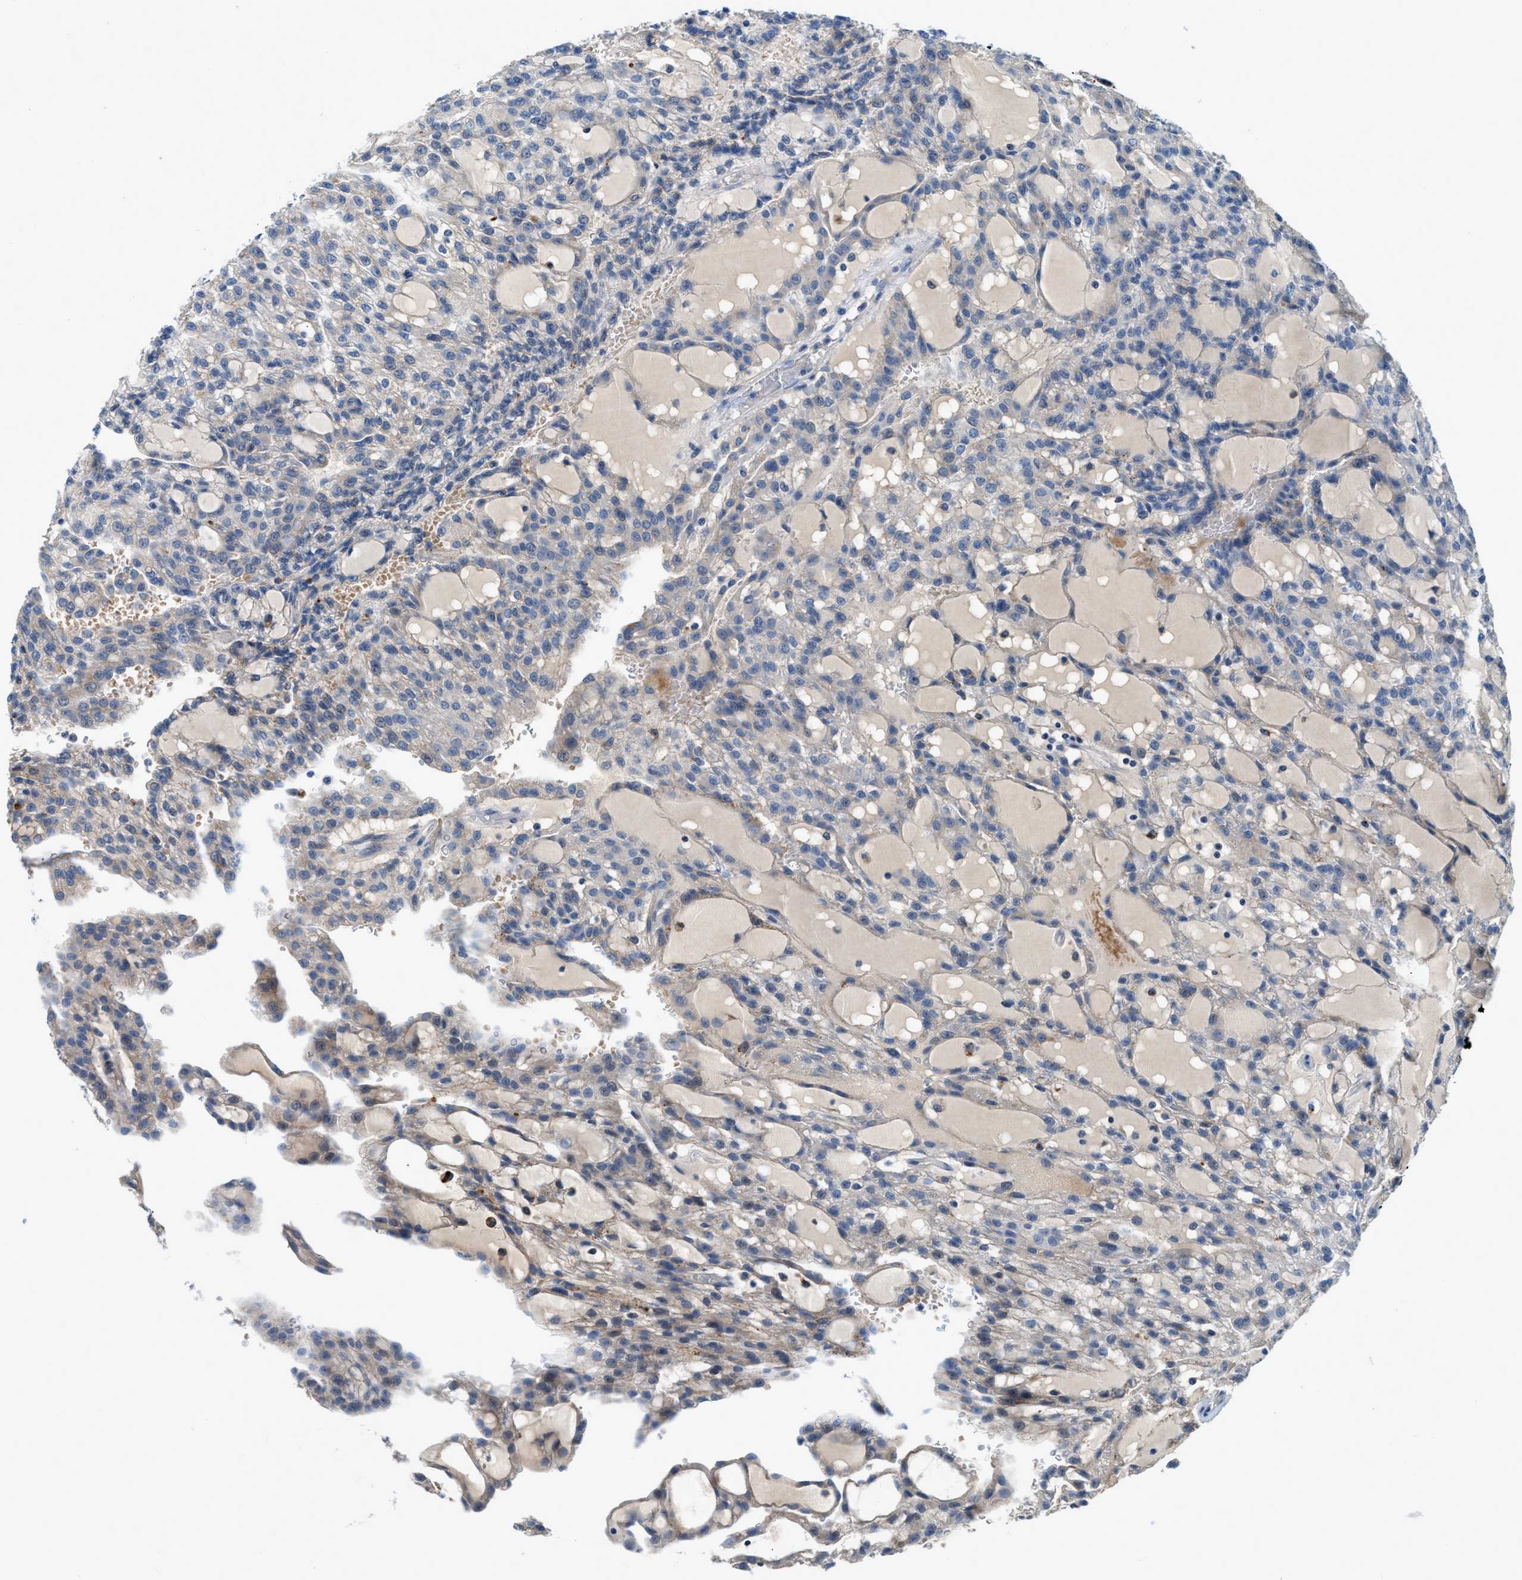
{"staining": {"intensity": "negative", "quantity": "none", "location": "none"}, "tissue": "renal cancer", "cell_type": "Tumor cells", "image_type": "cancer", "snomed": [{"axis": "morphology", "description": "Adenocarcinoma, NOS"}, {"axis": "topography", "description": "Kidney"}], "caption": "A photomicrograph of human adenocarcinoma (renal) is negative for staining in tumor cells. (IHC, brightfield microscopy, high magnification).", "gene": "TSPAN3", "patient": {"sex": "male", "age": 63}}